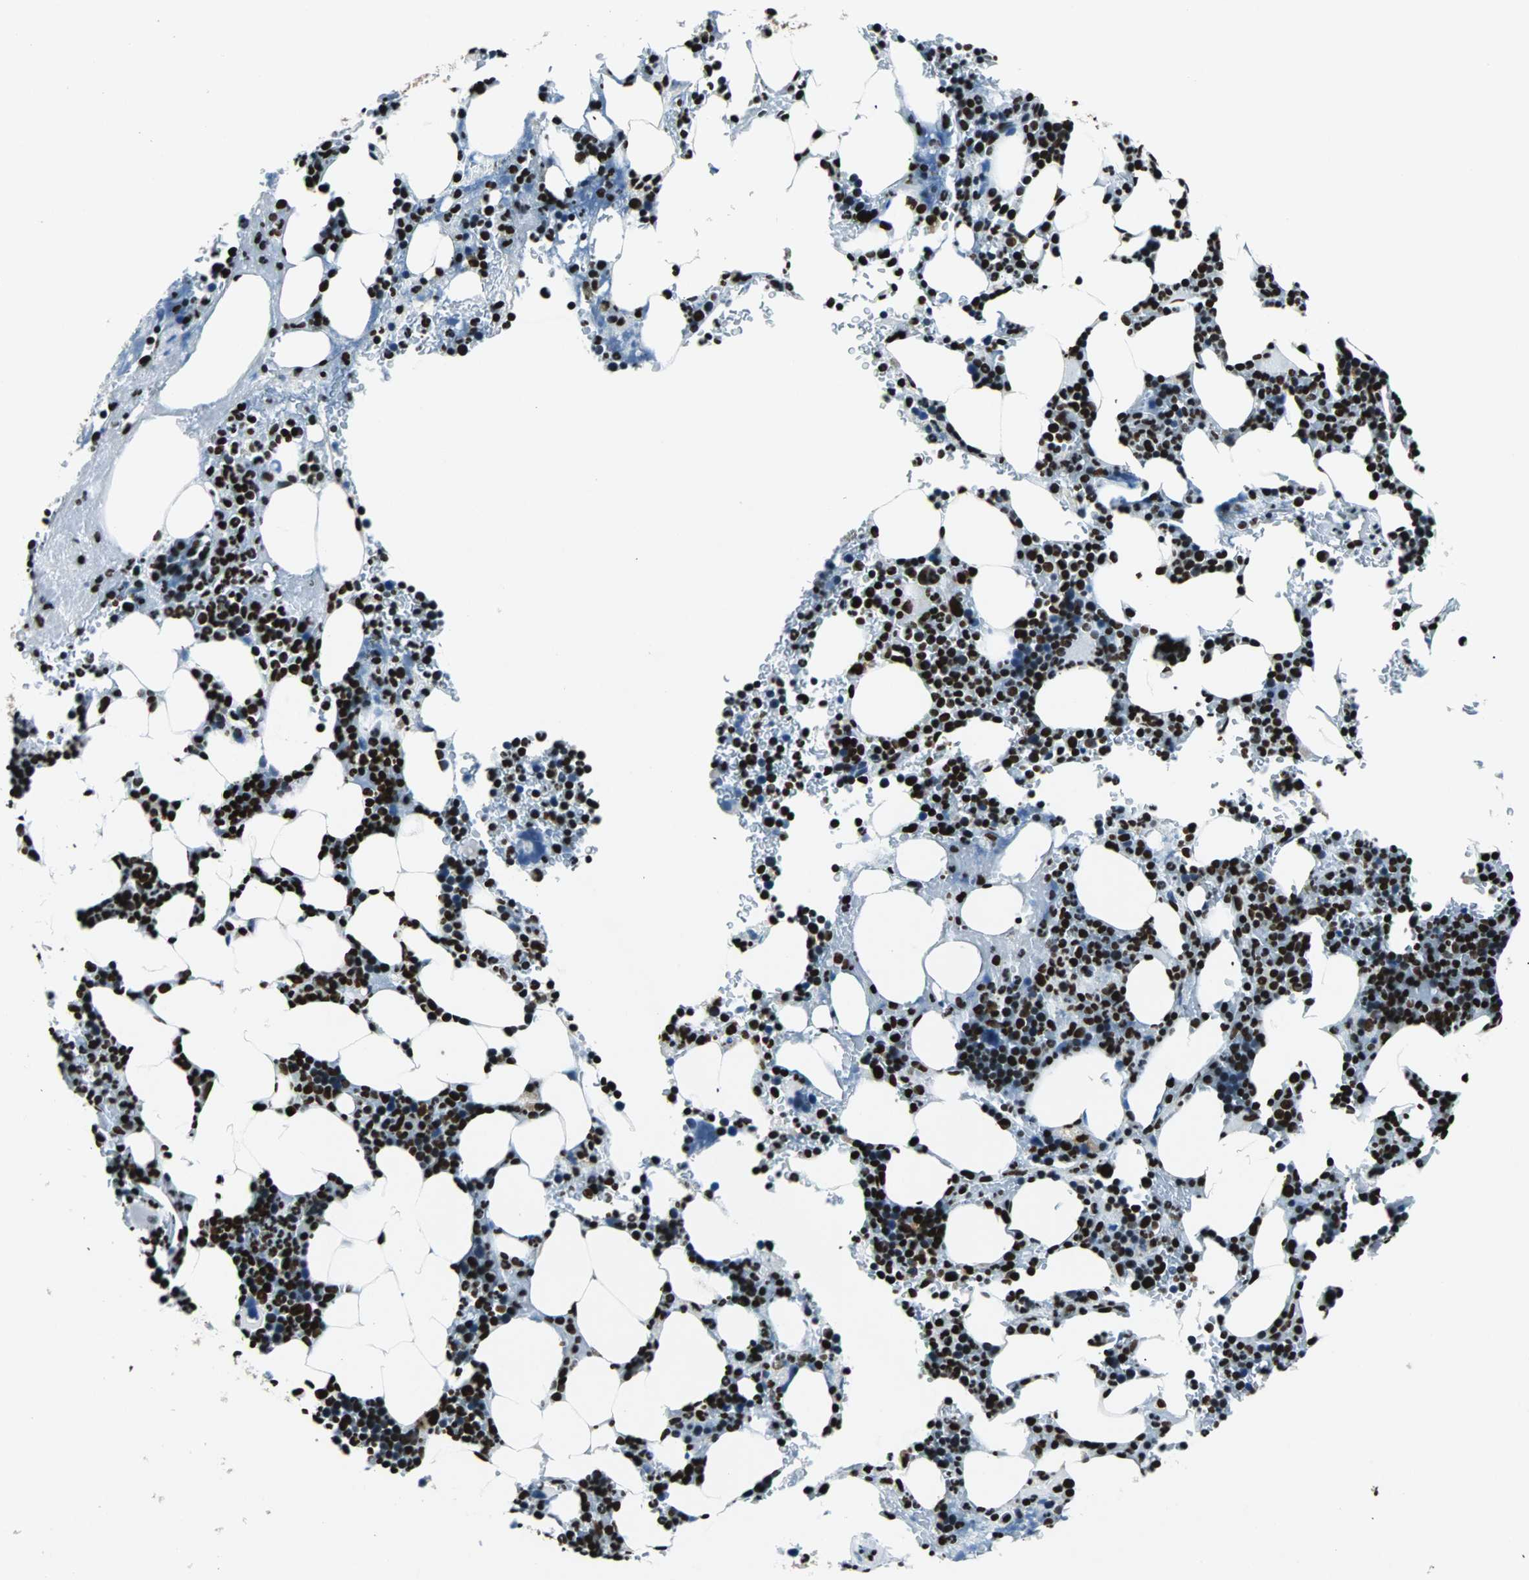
{"staining": {"intensity": "strong", "quantity": ">75%", "location": "nuclear"}, "tissue": "bone marrow", "cell_type": "Hematopoietic cells", "image_type": "normal", "snomed": [{"axis": "morphology", "description": "Normal tissue, NOS"}, {"axis": "topography", "description": "Bone marrow"}], "caption": "Protein expression analysis of unremarkable bone marrow exhibits strong nuclear expression in about >75% of hematopoietic cells. (DAB IHC, brown staining for protein, blue staining for nuclei).", "gene": "FUBP1", "patient": {"sex": "female", "age": 73}}